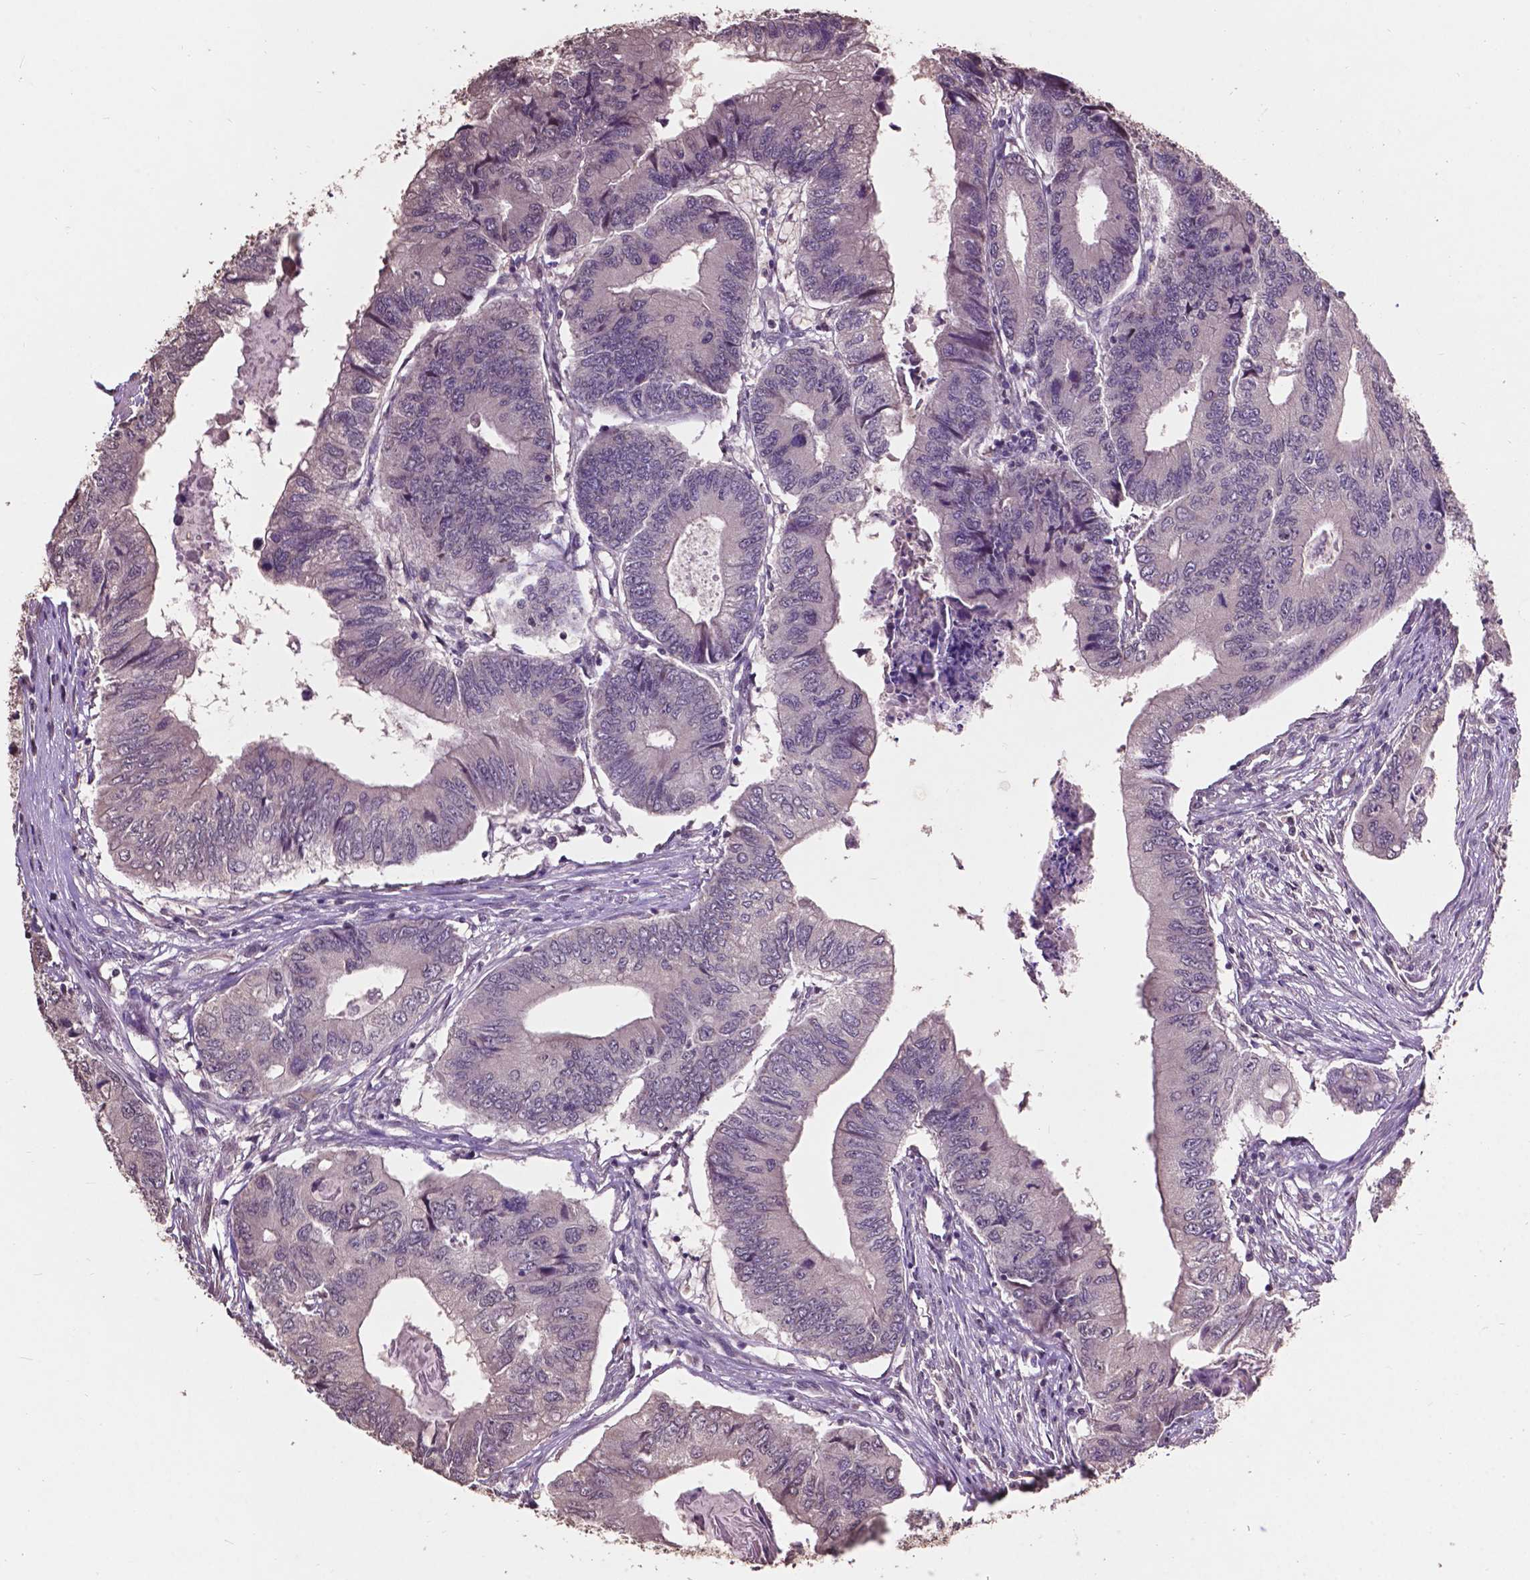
{"staining": {"intensity": "weak", "quantity": "25%-75%", "location": "cytoplasmic/membranous"}, "tissue": "colorectal cancer", "cell_type": "Tumor cells", "image_type": "cancer", "snomed": [{"axis": "morphology", "description": "Adenocarcinoma, NOS"}, {"axis": "topography", "description": "Colon"}], "caption": "The histopathology image exhibits staining of colorectal adenocarcinoma, revealing weak cytoplasmic/membranous protein expression (brown color) within tumor cells.", "gene": "GLRA2", "patient": {"sex": "male", "age": 53}}